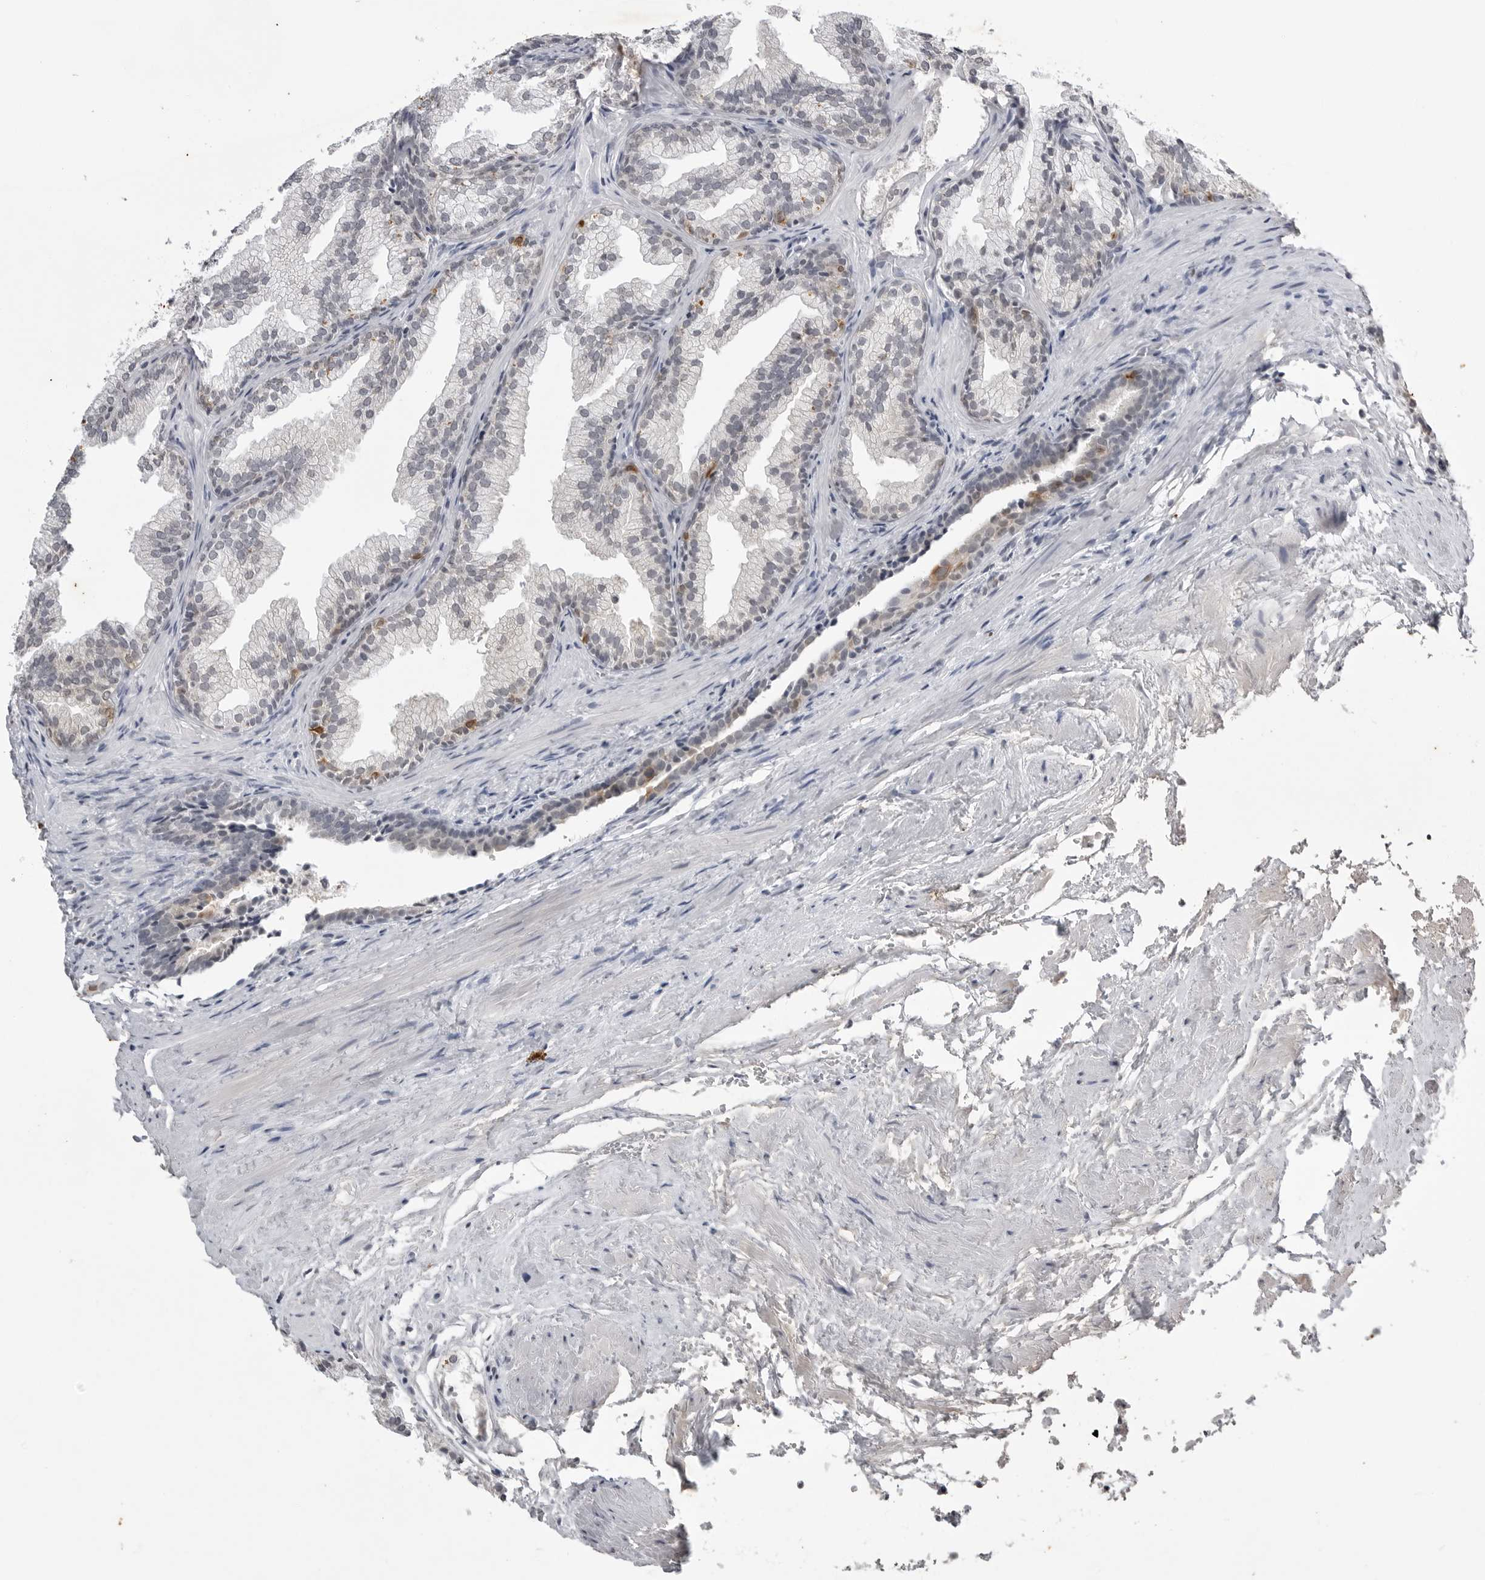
{"staining": {"intensity": "negative", "quantity": "none", "location": "none"}, "tissue": "prostate", "cell_type": "Glandular cells", "image_type": "normal", "snomed": [{"axis": "morphology", "description": "Normal tissue, NOS"}, {"axis": "topography", "description": "Prostate"}], "caption": "This is an immunohistochemistry (IHC) photomicrograph of unremarkable prostate. There is no positivity in glandular cells.", "gene": "RRM1", "patient": {"sex": "male", "age": 76}}